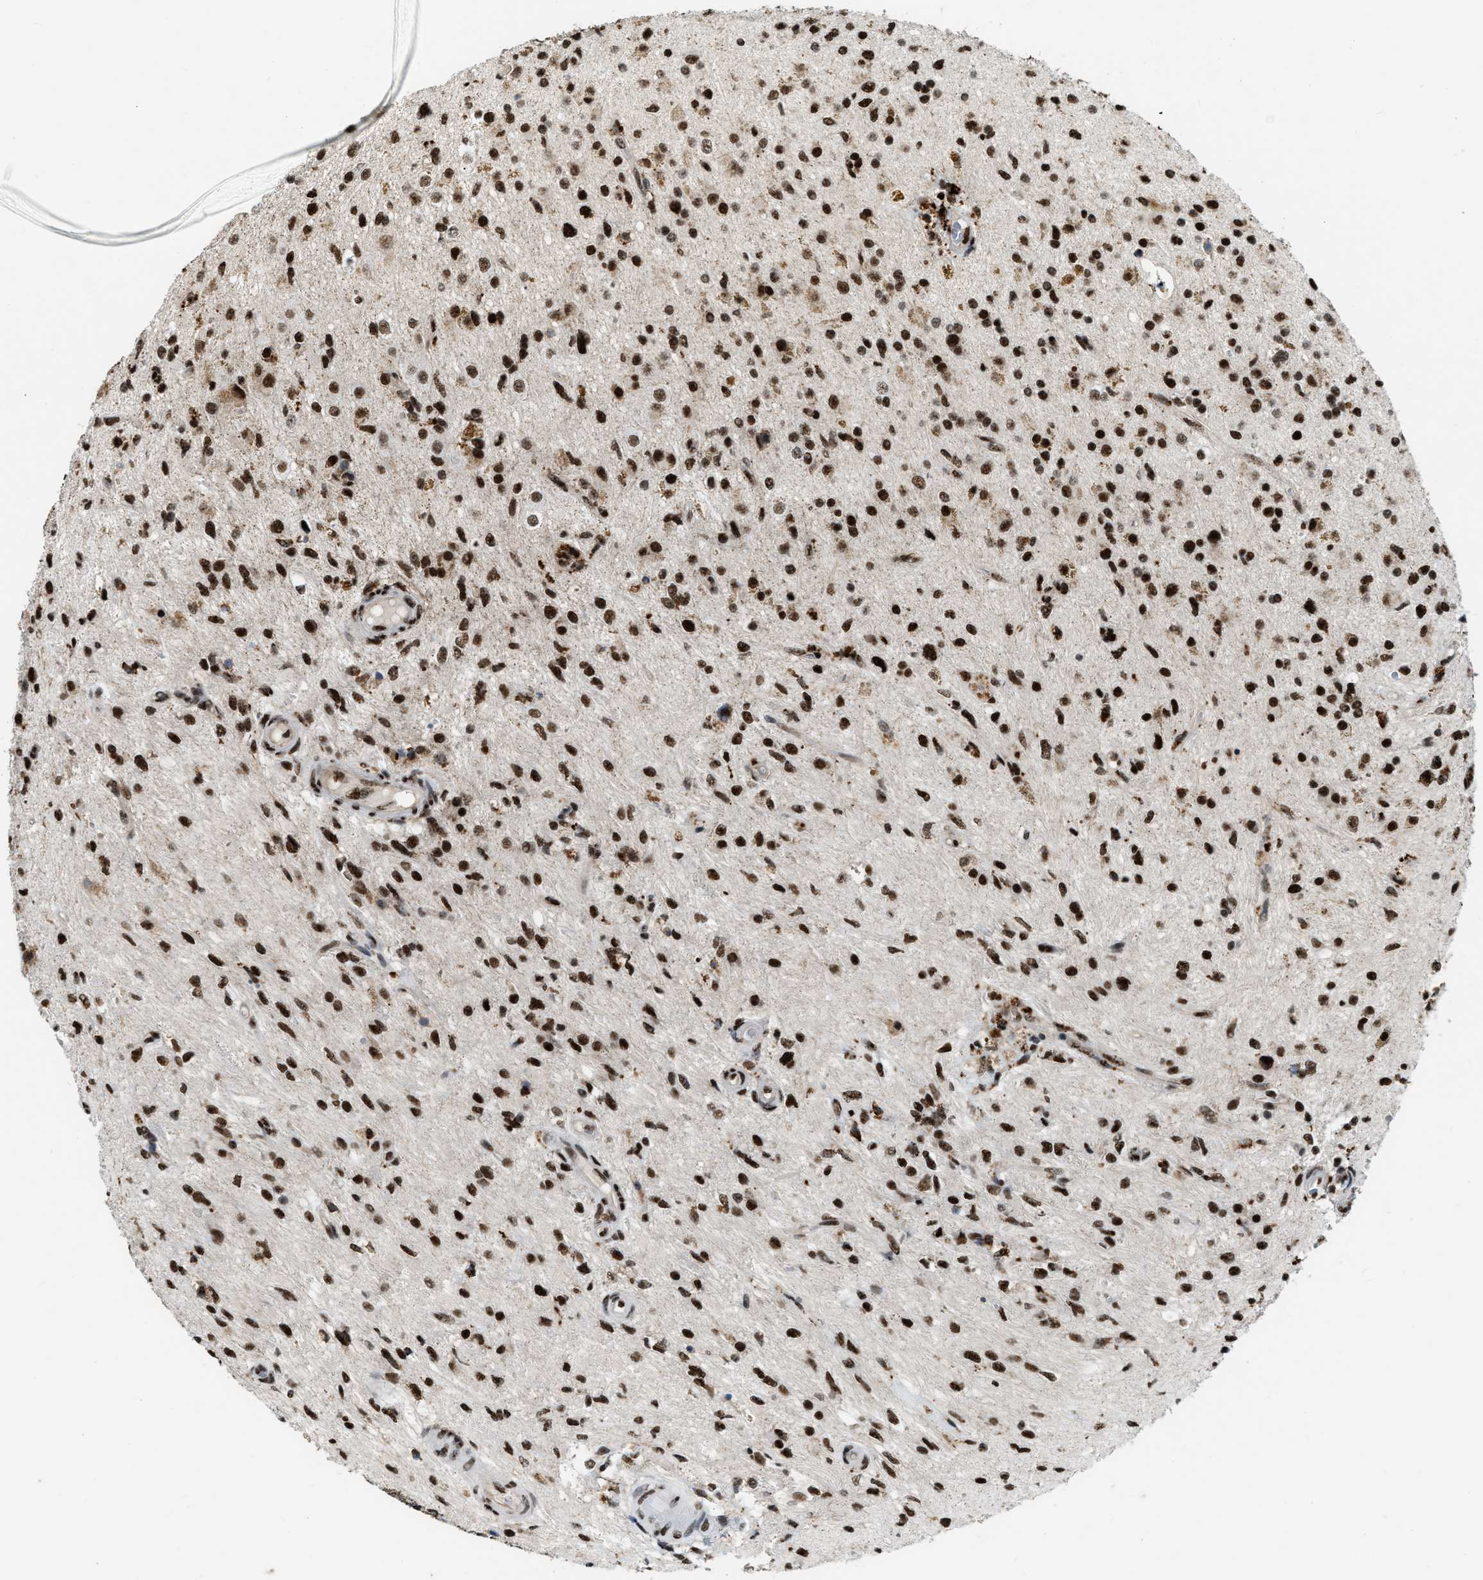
{"staining": {"intensity": "strong", "quantity": ">75%", "location": "cytoplasmic/membranous,nuclear"}, "tissue": "glioma", "cell_type": "Tumor cells", "image_type": "cancer", "snomed": [{"axis": "morphology", "description": "Glioma, malignant, High grade"}, {"axis": "topography", "description": "Brain"}], "caption": "Immunohistochemistry staining of malignant high-grade glioma, which demonstrates high levels of strong cytoplasmic/membranous and nuclear staining in about >75% of tumor cells indicating strong cytoplasmic/membranous and nuclear protein positivity. The staining was performed using DAB (brown) for protein detection and nuclei were counterstained in hematoxylin (blue).", "gene": "NUMA1", "patient": {"sex": "male", "age": 33}}